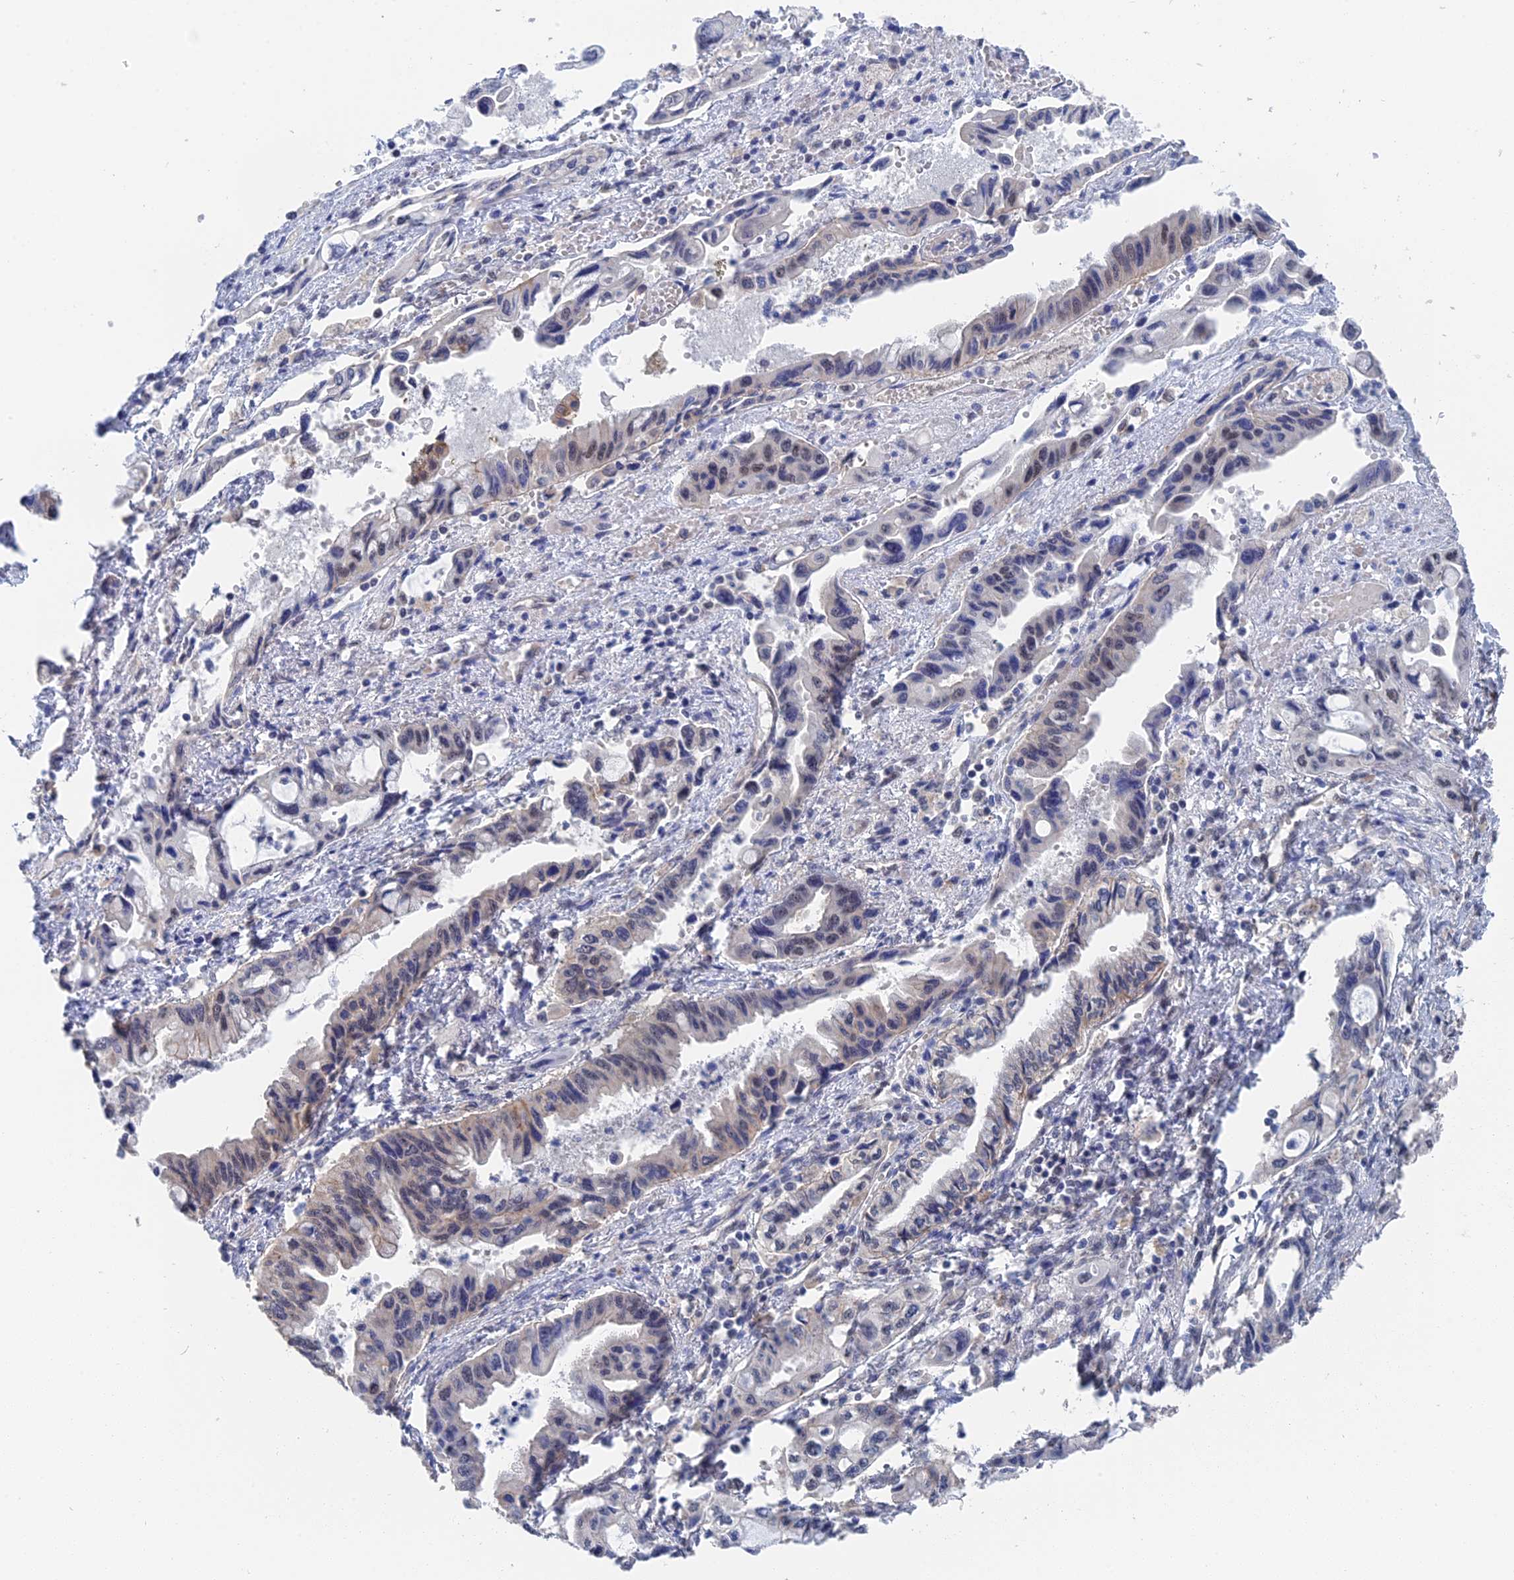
{"staining": {"intensity": "moderate", "quantity": "25%-75%", "location": "nuclear"}, "tissue": "pancreatic cancer", "cell_type": "Tumor cells", "image_type": "cancer", "snomed": [{"axis": "morphology", "description": "Adenocarcinoma, NOS"}, {"axis": "topography", "description": "Pancreas"}], "caption": "Moderate nuclear expression for a protein is present in approximately 25%-75% of tumor cells of pancreatic adenocarcinoma using immunohistochemistry.", "gene": "TSSC4", "patient": {"sex": "female", "age": 50}}